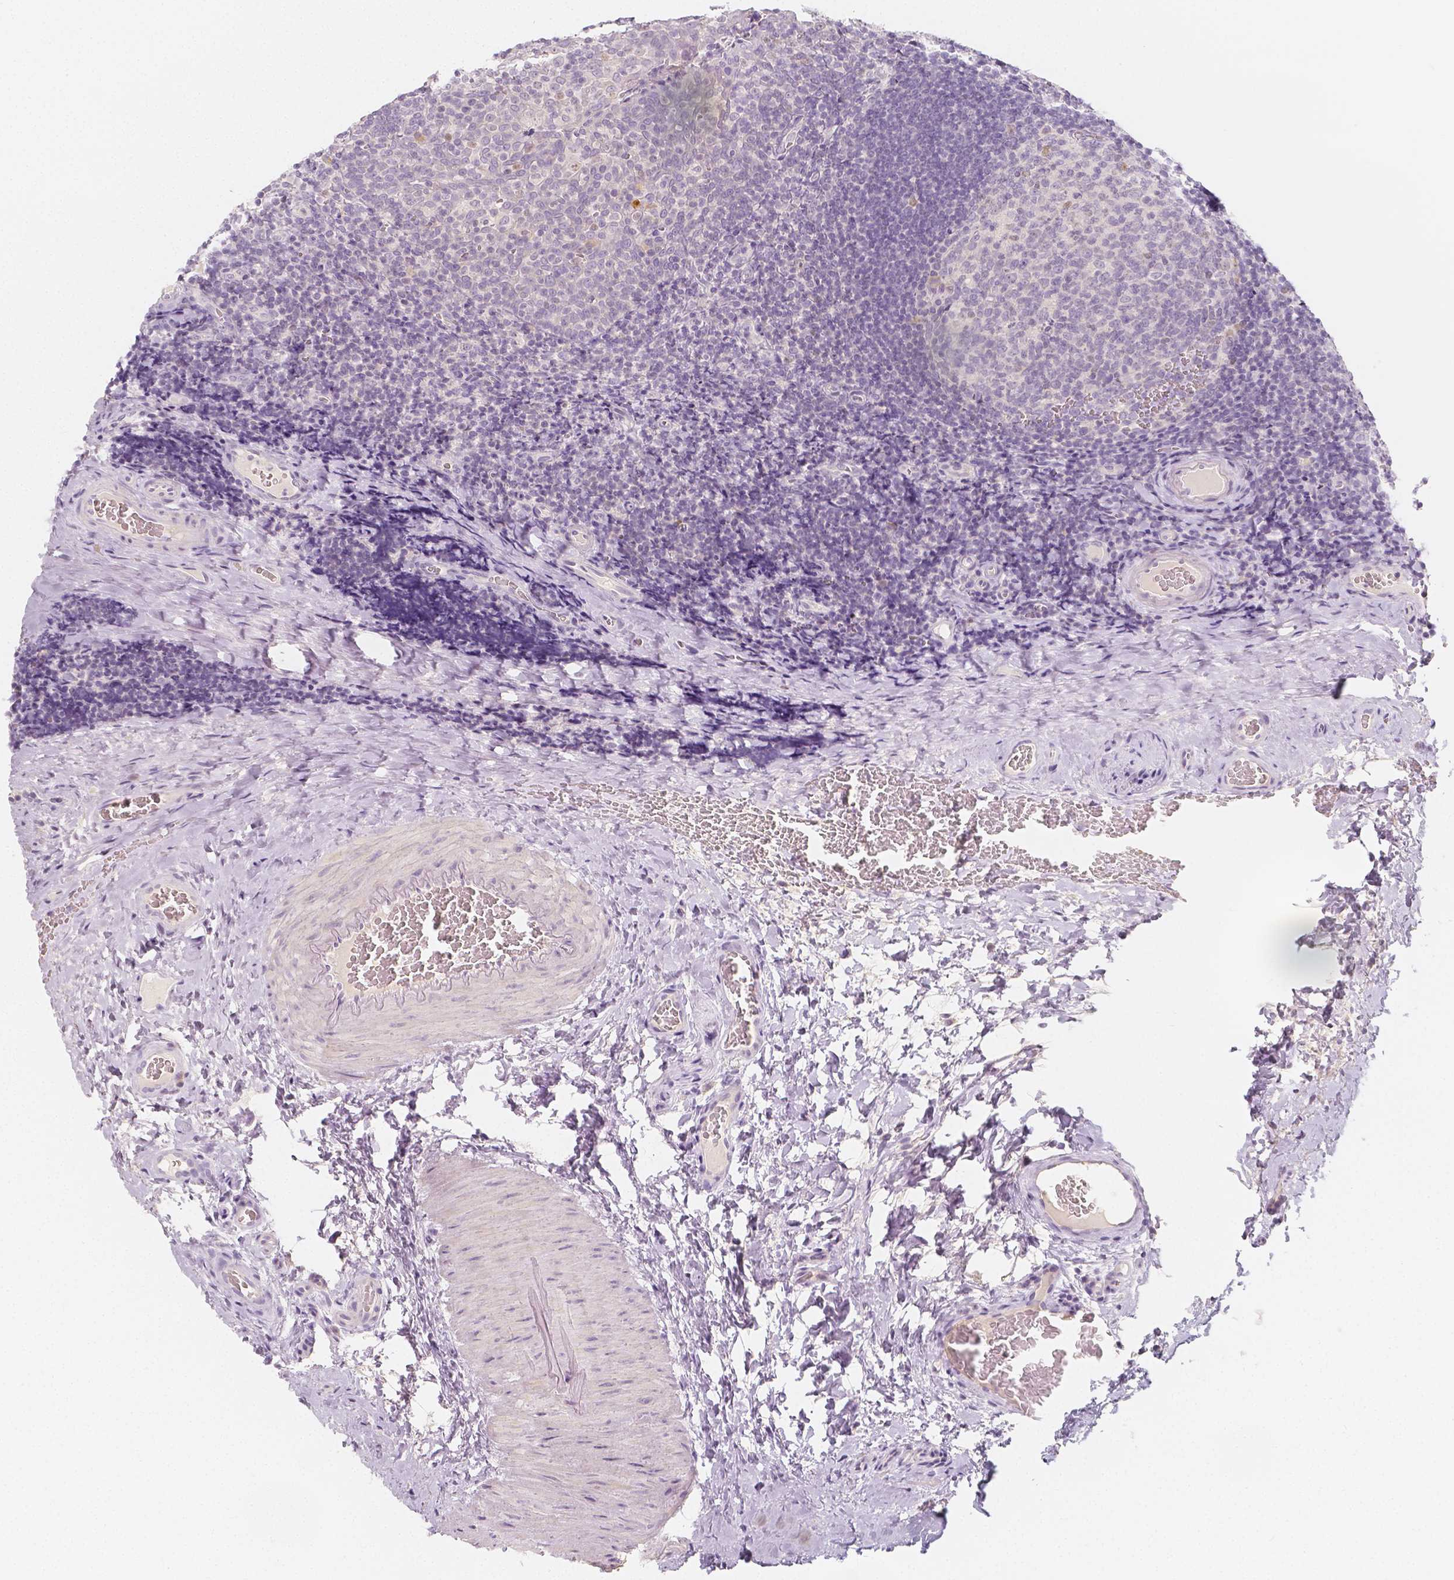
{"staining": {"intensity": "negative", "quantity": "none", "location": "none"}, "tissue": "tonsil", "cell_type": "Germinal center cells", "image_type": "normal", "snomed": [{"axis": "morphology", "description": "Normal tissue, NOS"}, {"axis": "morphology", "description": "Inflammation, NOS"}, {"axis": "topography", "description": "Tonsil"}], "caption": "The photomicrograph displays no staining of germinal center cells in unremarkable tonsil. (DAB immunohistochemistry, high magnification).", "gene": "BATF", "patient": {"sex": "female", "age": 31}}